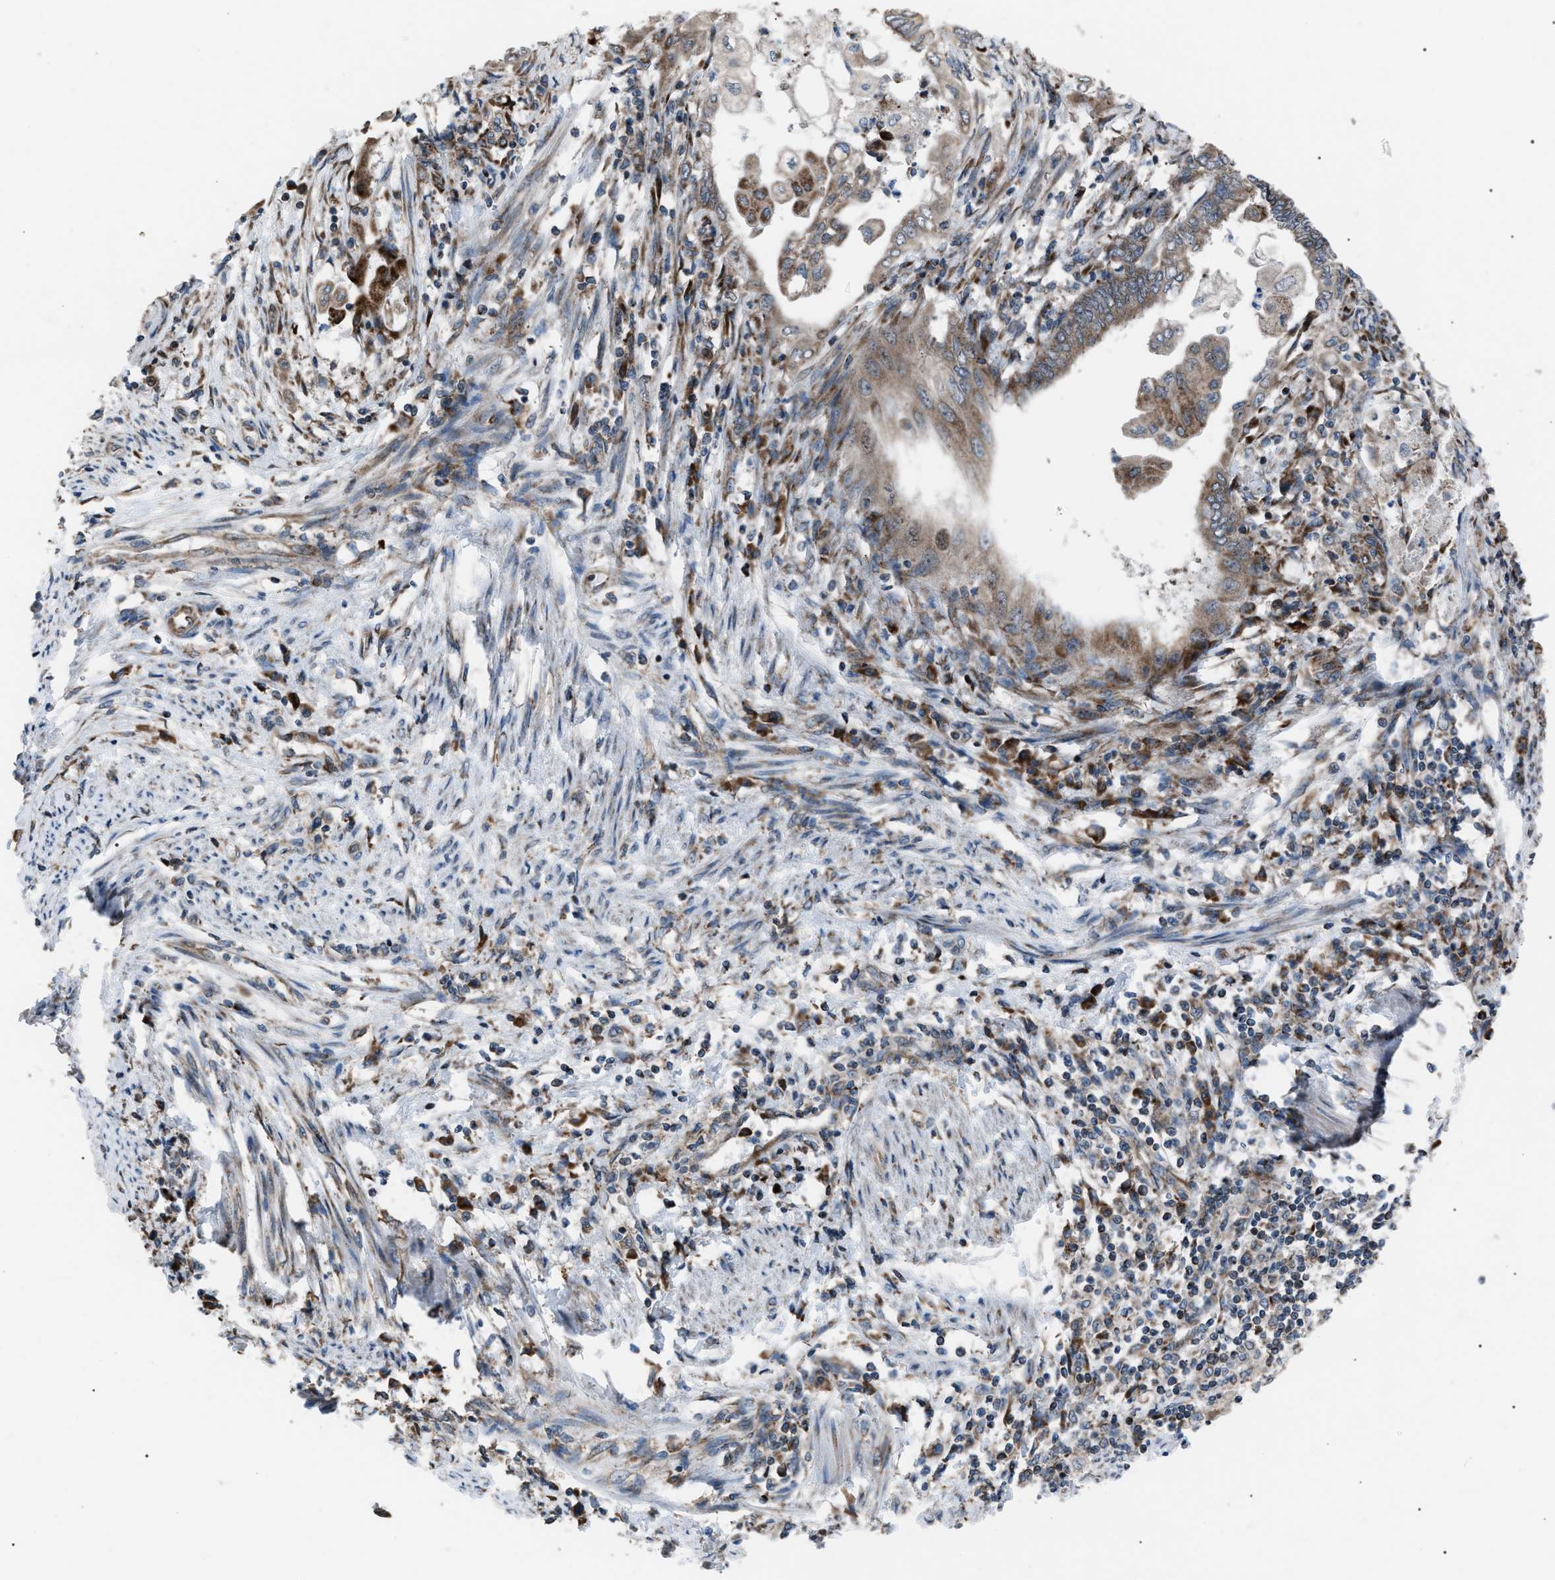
{"staining": {"intensity": "moderate", "quantity": "25%-75%", "location": "cytoplasmic/membranous"}, "tissue": "endometrial cancer", "cell_type": "Tumor cells", "image_type": "cancer", "snomed": [{"axis": "morphology", "description": "Adenocarcinoma, NOS"}, {"axis": "topography", "description": "Uterus"}, {"axis": "topography", "description": "Endometrium"}], "caption": "Endometrial cancer stained with a protein marker shows moderate staining in tumor cells.", "gene": "AGO2", "patient": {"sex": "female", "age": 70}}